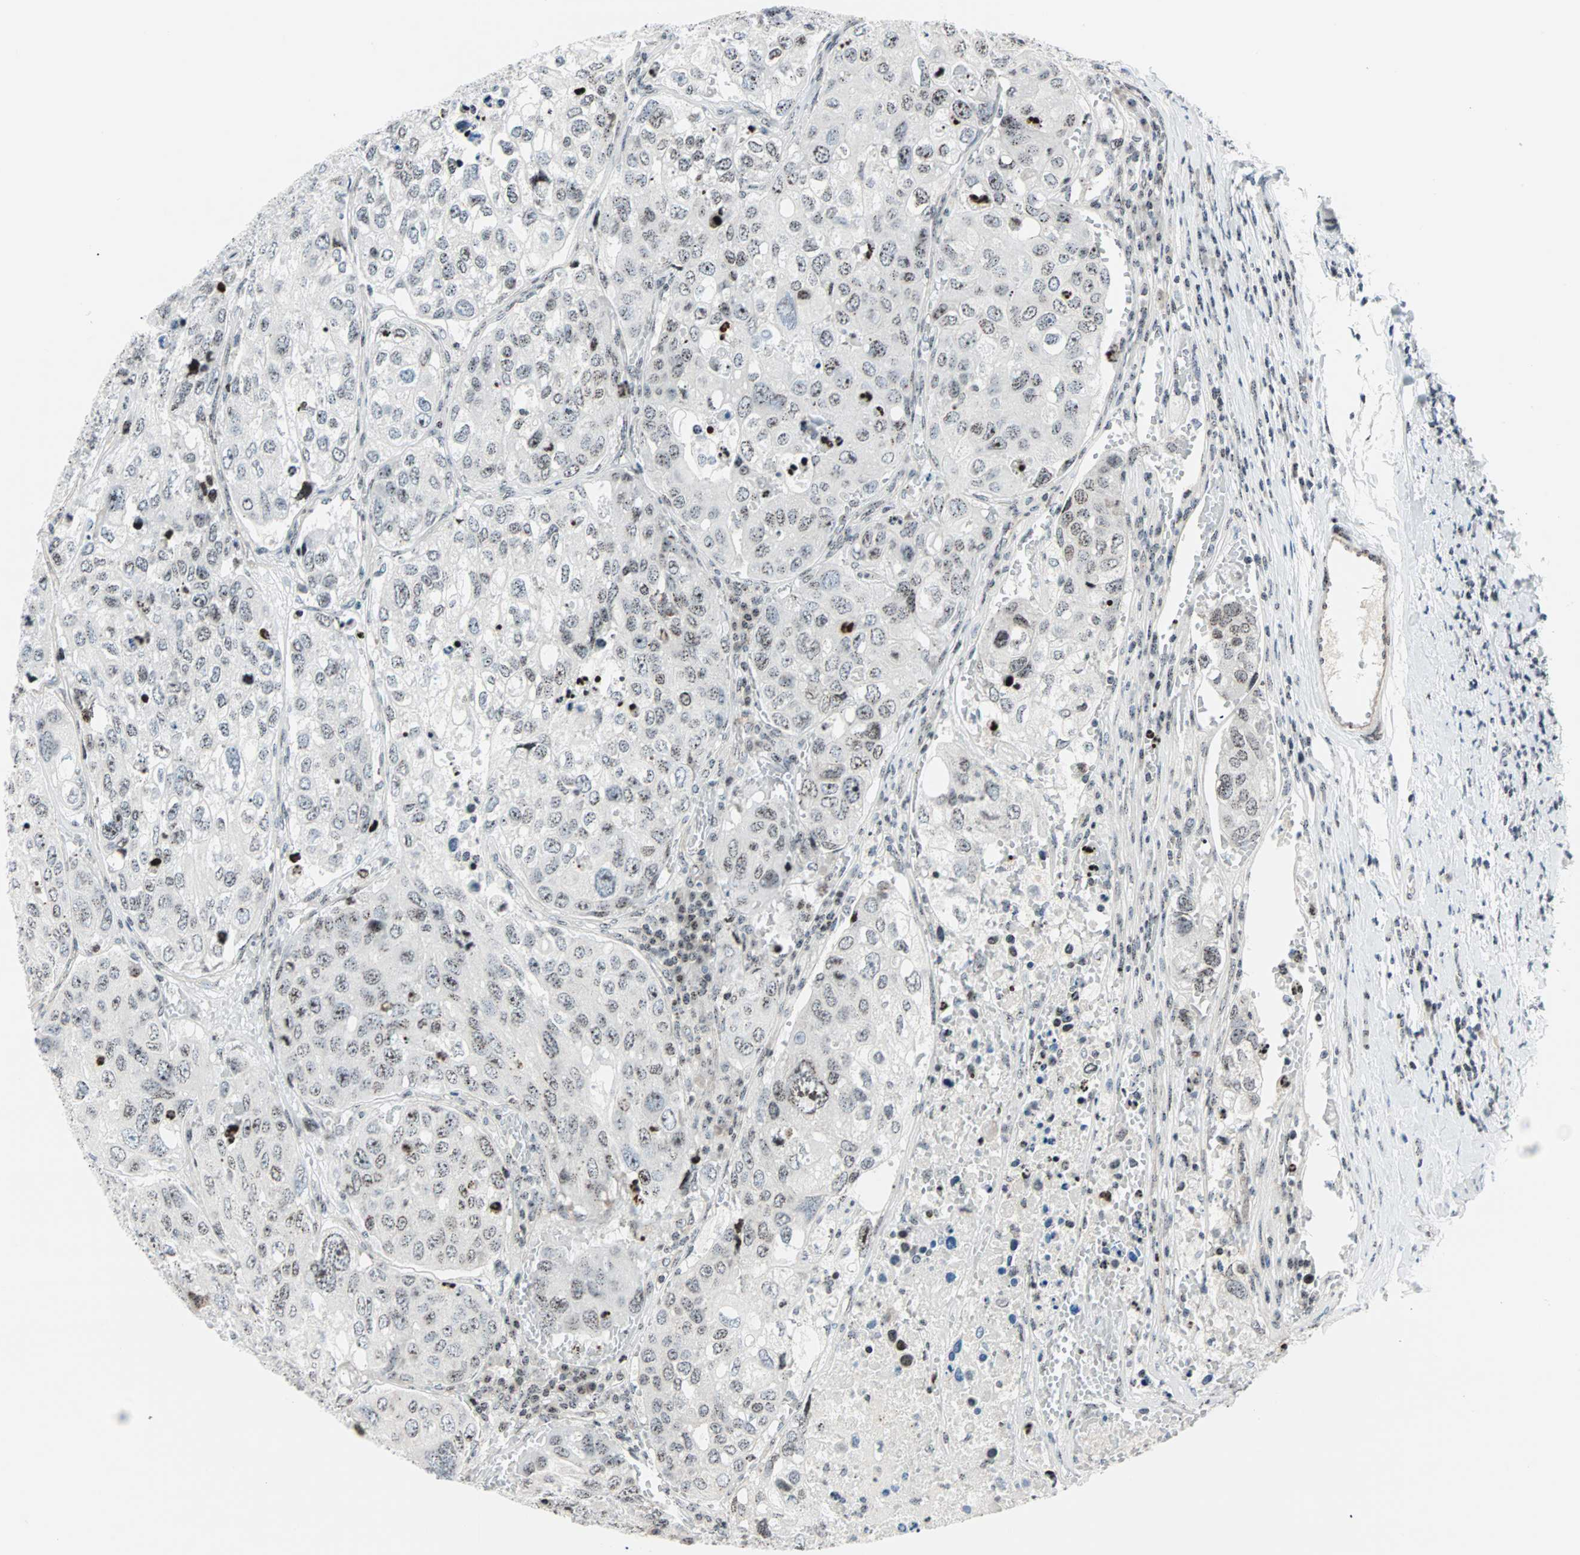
{"staining": {"intensity": "weak", "quantity": "25%-75%", "location": "nuclear"}, "tissue": "urothelial cancer", "cell_type": "Tumor cells", "image_type": "cancer", "snomed": [{"axis": "morphology", "description": "Urothelial carcinoma, High grade"}, {"axis": "topography", "description": "Lymph node"}, {"axis": "topography", "description": "Urinary bladder"}], "caption": "There is low levels of weak nuclear positivity in tumor cells of urothelial carcinoma (high-grade), as demonstrated by immunohistochemical staining (brown color).", "gene": "CENPA", "patient": {"sex": "male", "age": 51}}